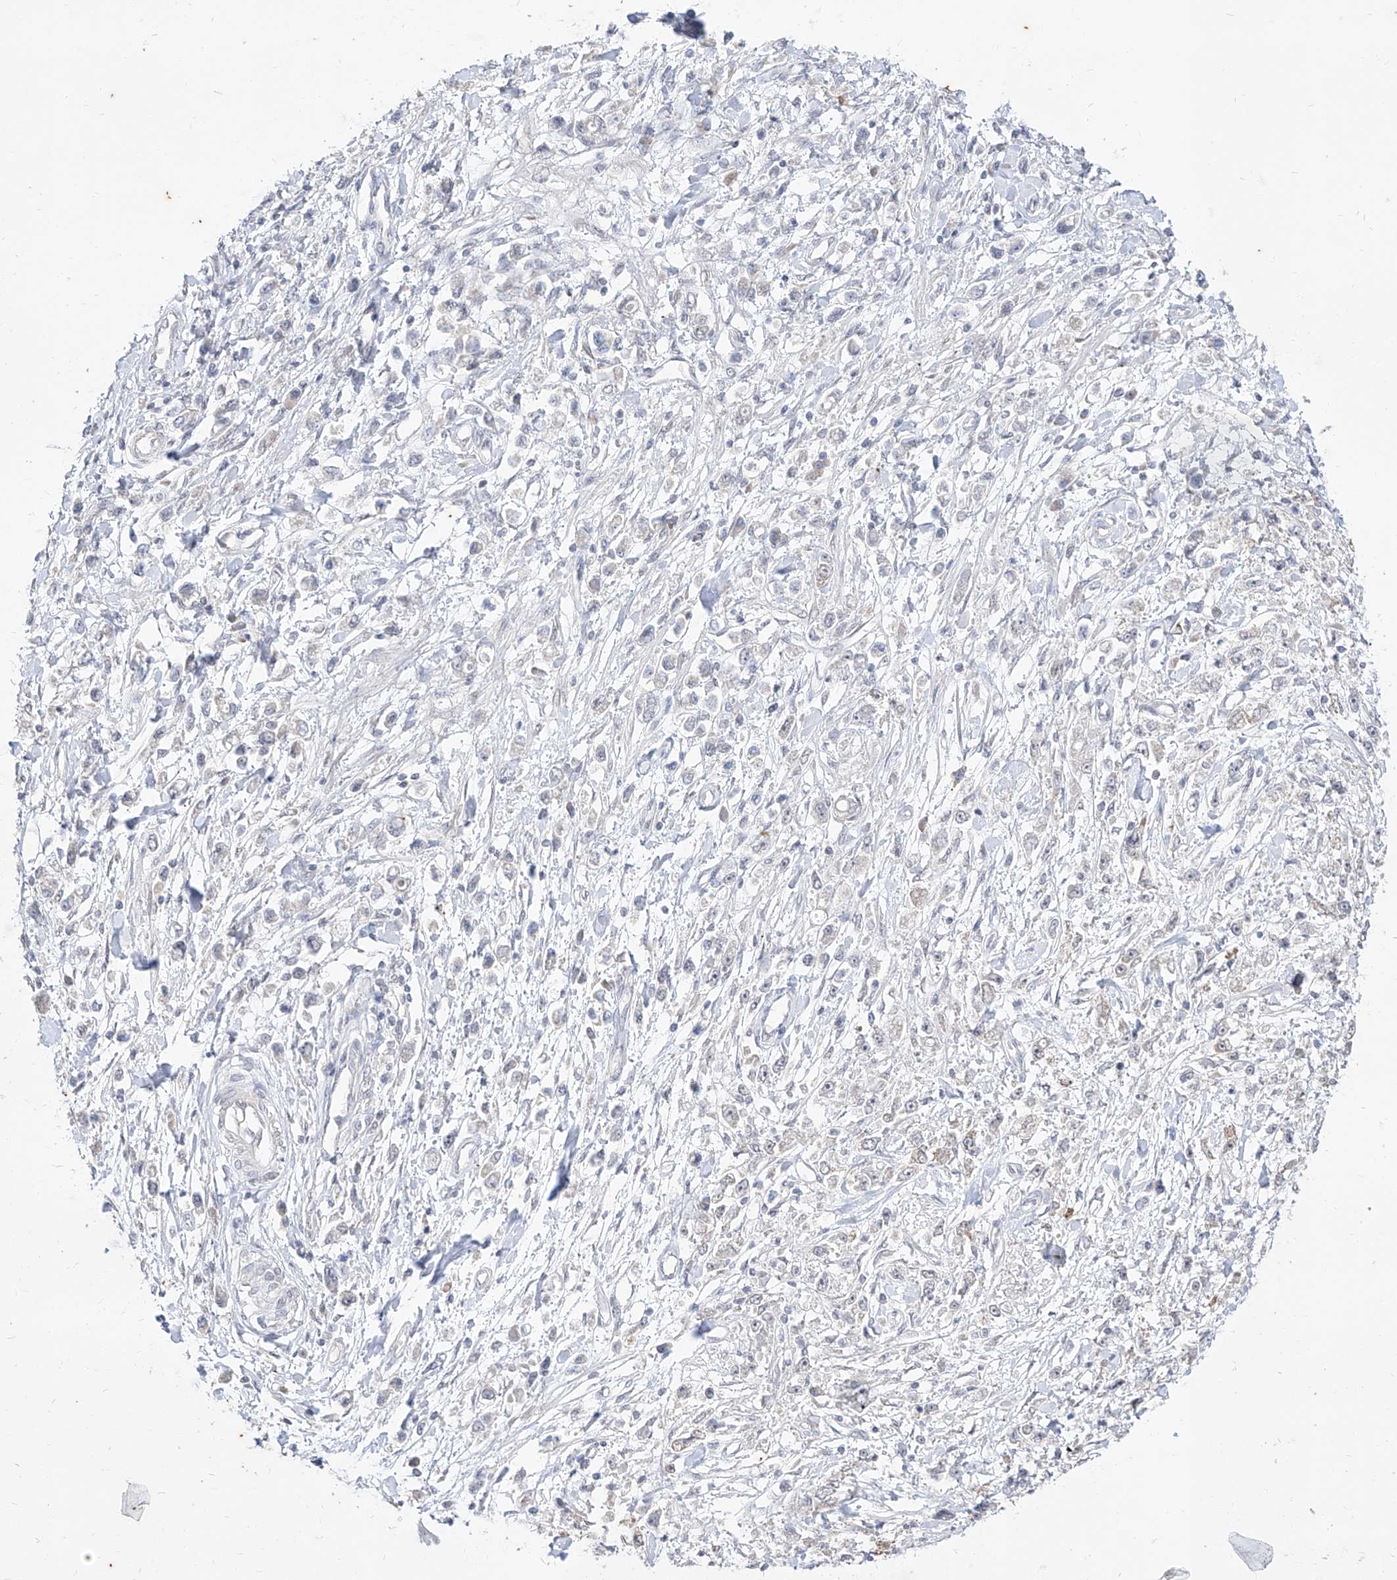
{"staining": {"intensity": "negative", "quantity": "none", "location": "none"}, "tissue": "stomach cancer", "cell_type": "Tumor cells", "image_type": "cancer", "snomed": [{"axis": "morphology", "description": "Adenocarcinoma, NOS"}, {"axis": "topography", "description": "Stomach"}], "caption": "This is an immunohistochemistry (IHC) image of adenocarcinoma (stomach). There is no positivity in tumor cells.", "gene": "PHF20L1", "patient": {"sex": "female", "age": 59}}